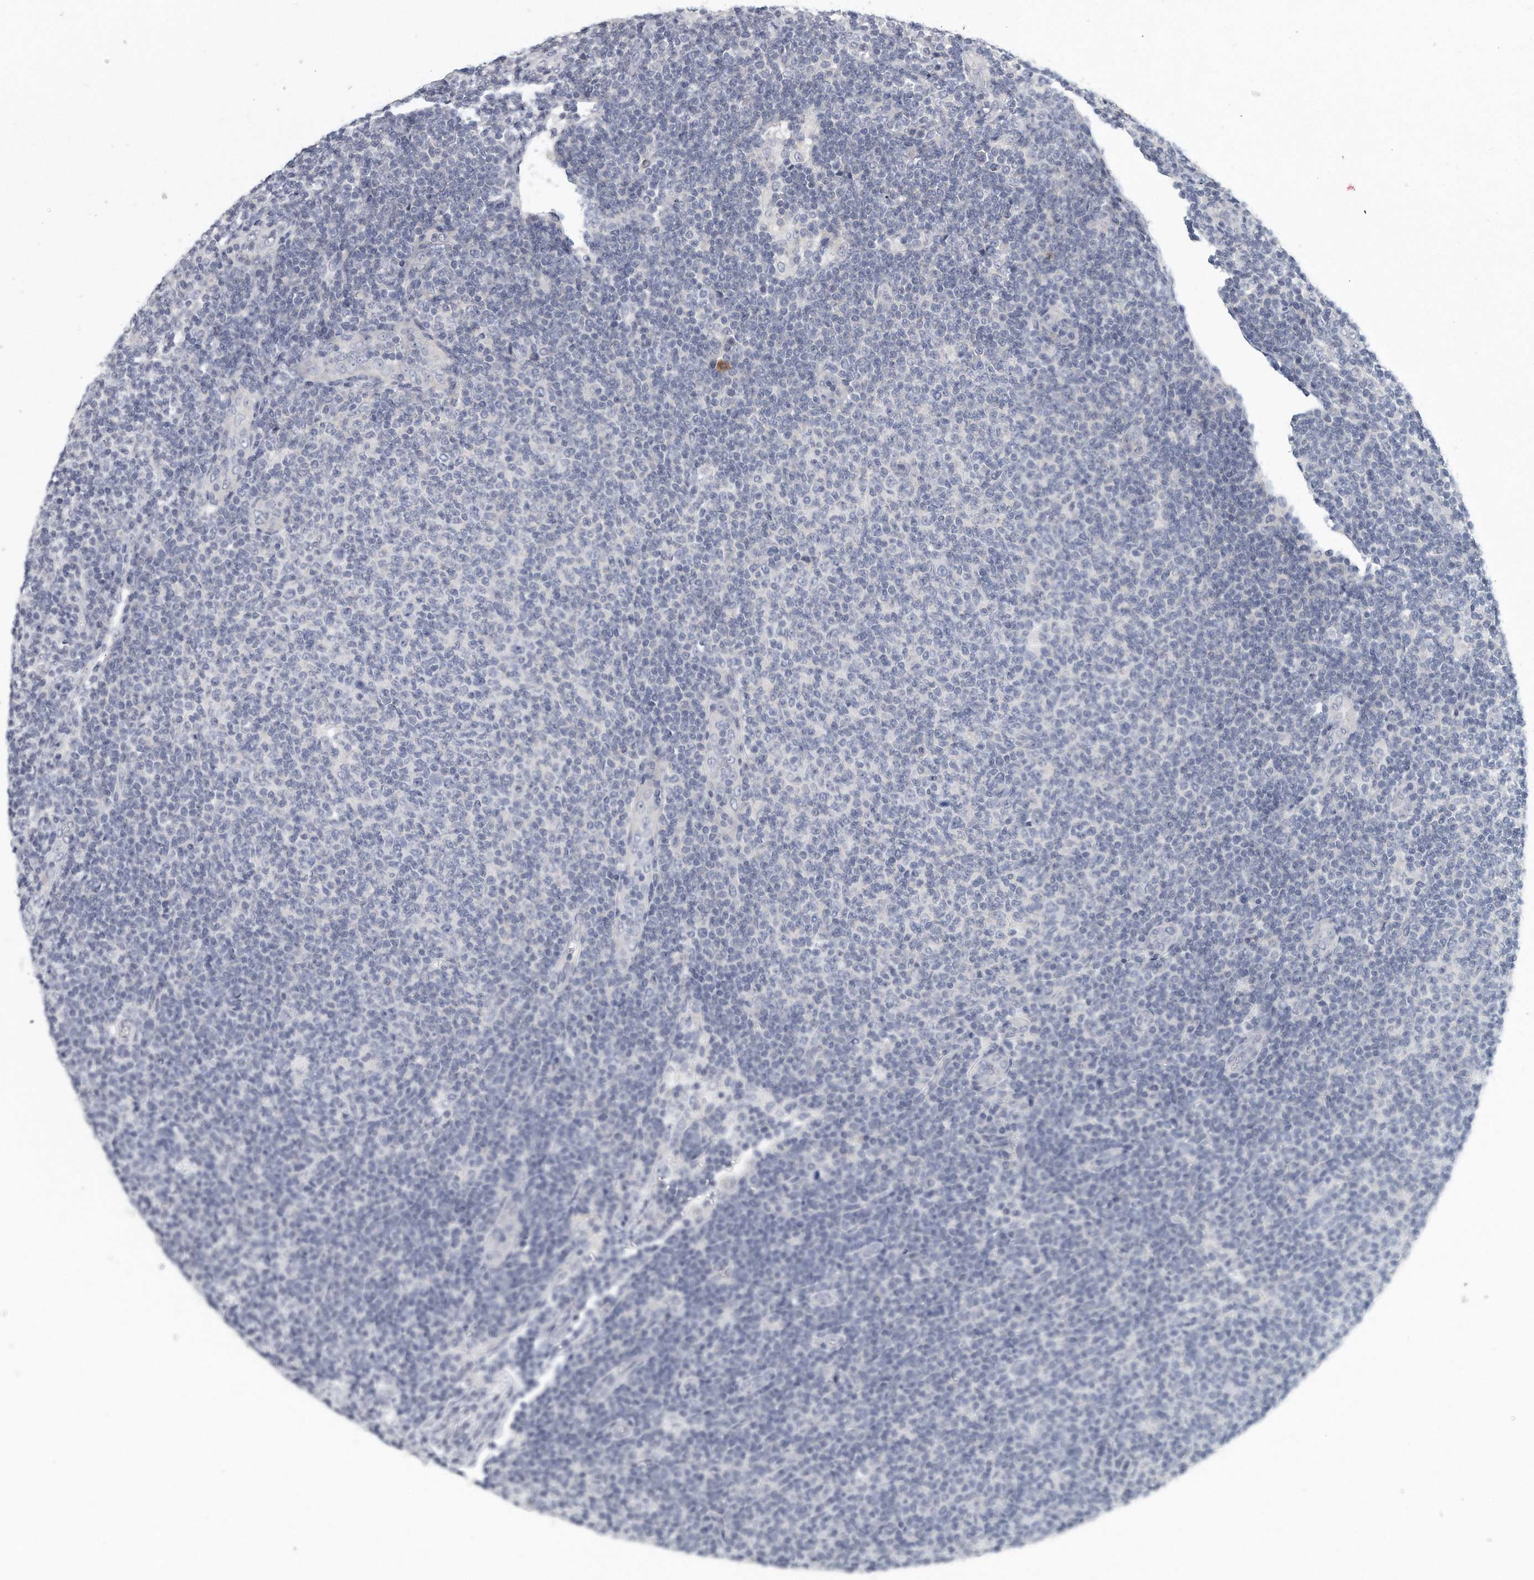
{"staining": {"intensity": "negative", "quantity": "none", "location": "none"}, "tissue": "lymphoma", "cell_type": "Tumor cells", "image_type": "cancer", "snomed": [{"axis": "morphology", "description": "Malignant lymphoma, non-Hodgkin's type, Low grade"}, {"axis": "topography", "description": "Lymph node"}], "caption": "Micrograph shows no protein expression in tumor cells of malignant lymphoma, non-Hodgkin's type (low-grade) tissue.", "gene": "PLEKHA6", "patient": {"sex": "male", "age": 66}}